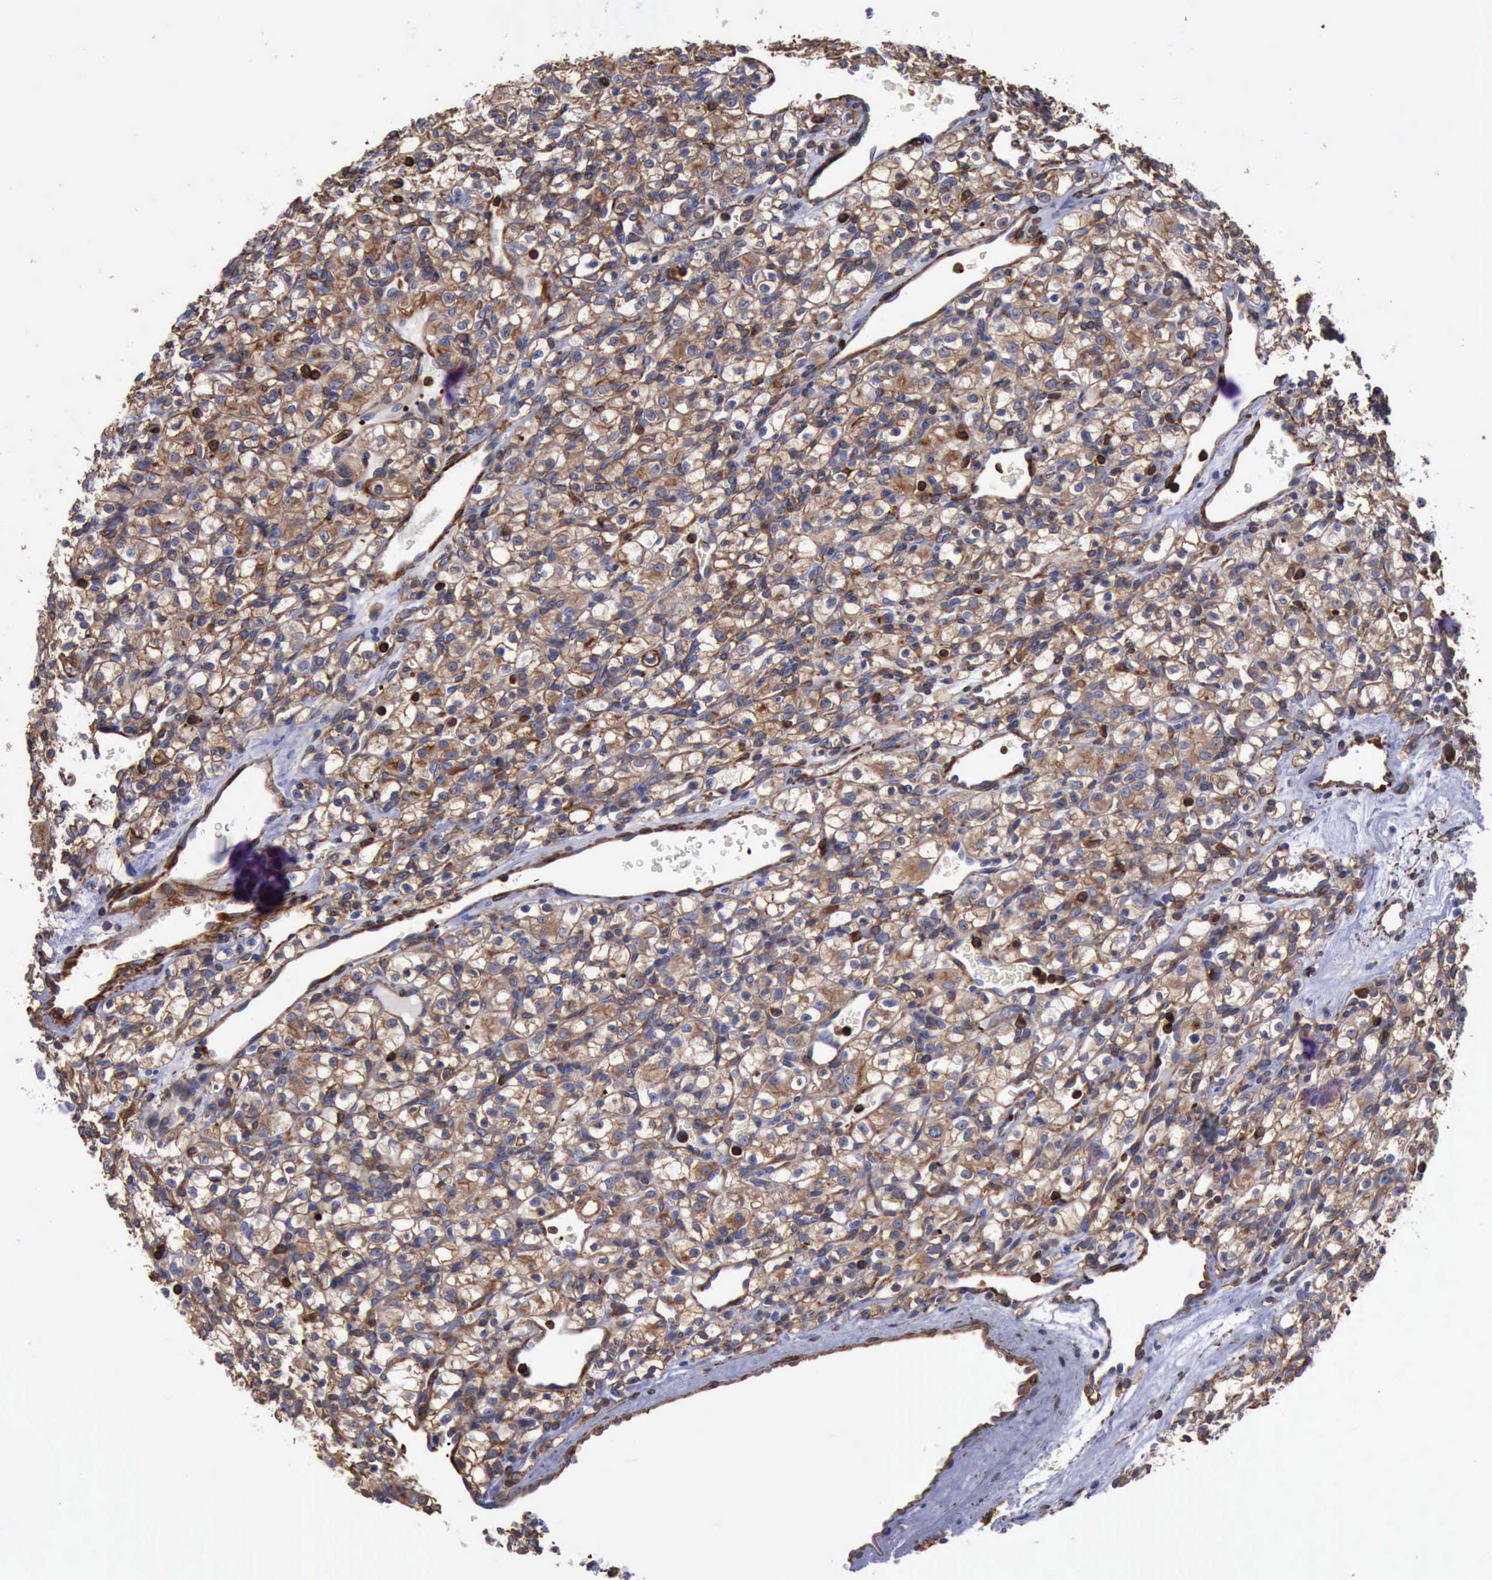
{"staining": {"intensity": "moderate", "quantity": ">75%", "location": "cytoplasmic/membranous"}, "tissue": "renal cancer", "cell_type": "Tumor cells", "image_type": "cancer", "snomed": [{"axis": "morphology", "description": "Adenocarcinoma, NOS"}, {"axis": "topography", "description": "Kidney"}], "caption": "A brown stain labels moderate cytoplasmic/membranous expression of a protein in renal cancer tumor cells.", "gene": "FLNA", "patient": {"sex": "female", "age": 62}}